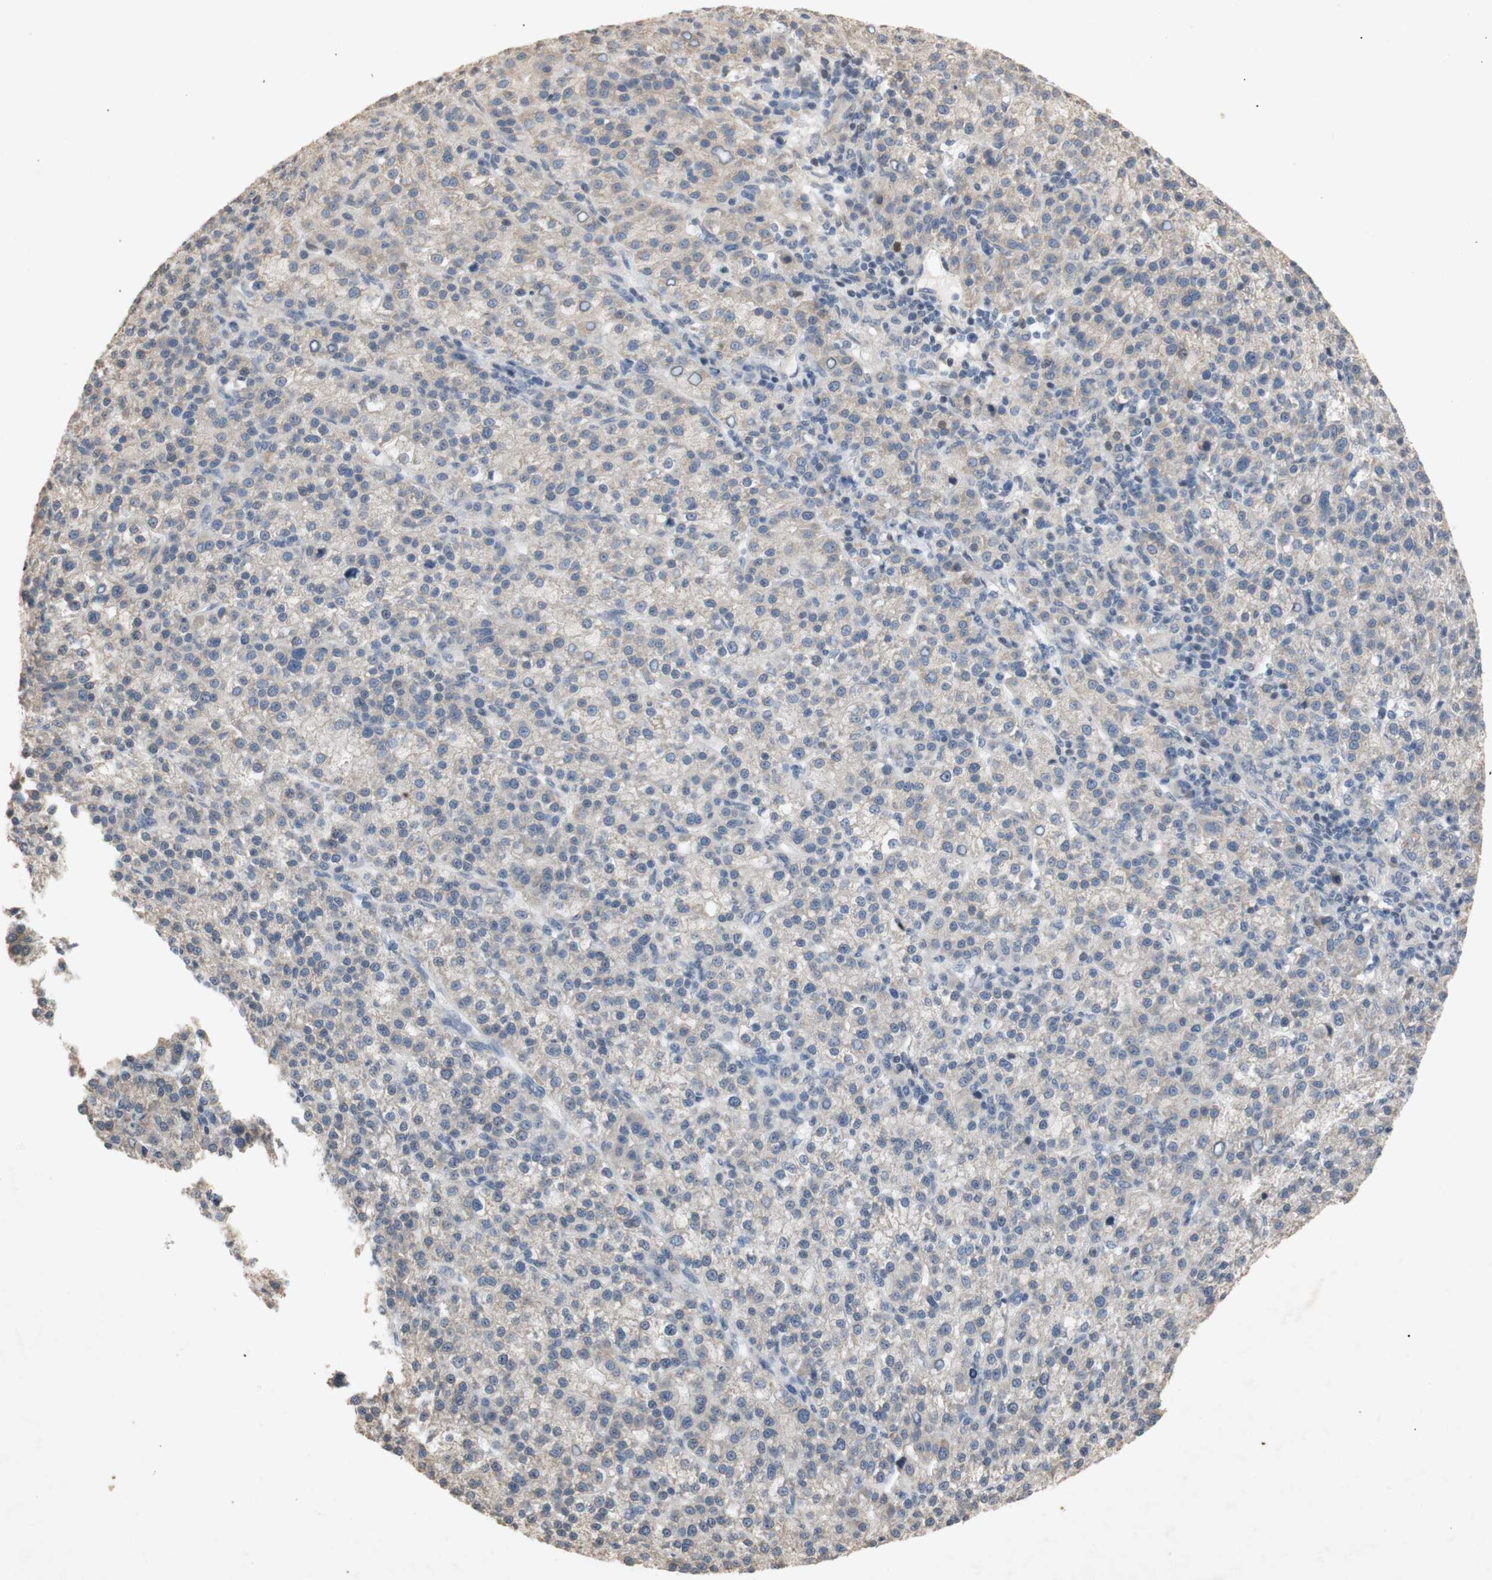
{"staining": {"intensity": "negative", "quantity": "none", "location": "none"}, "tissue": "liver cancer", "cell_type": "Tumor cells", "image_type": "cancer", "snomed": [{"axis": "morphology", "description": "Carcinoma, Hepatocellular, NOS"}, {"axis": "topography", "description": "Liver"}], "caption": "Tumor cells show no significant protein staining in liver cancer (hepatocellular carcinoma).", "gene": "FOSB", "patient": {"sex": "female", "age": 58}}